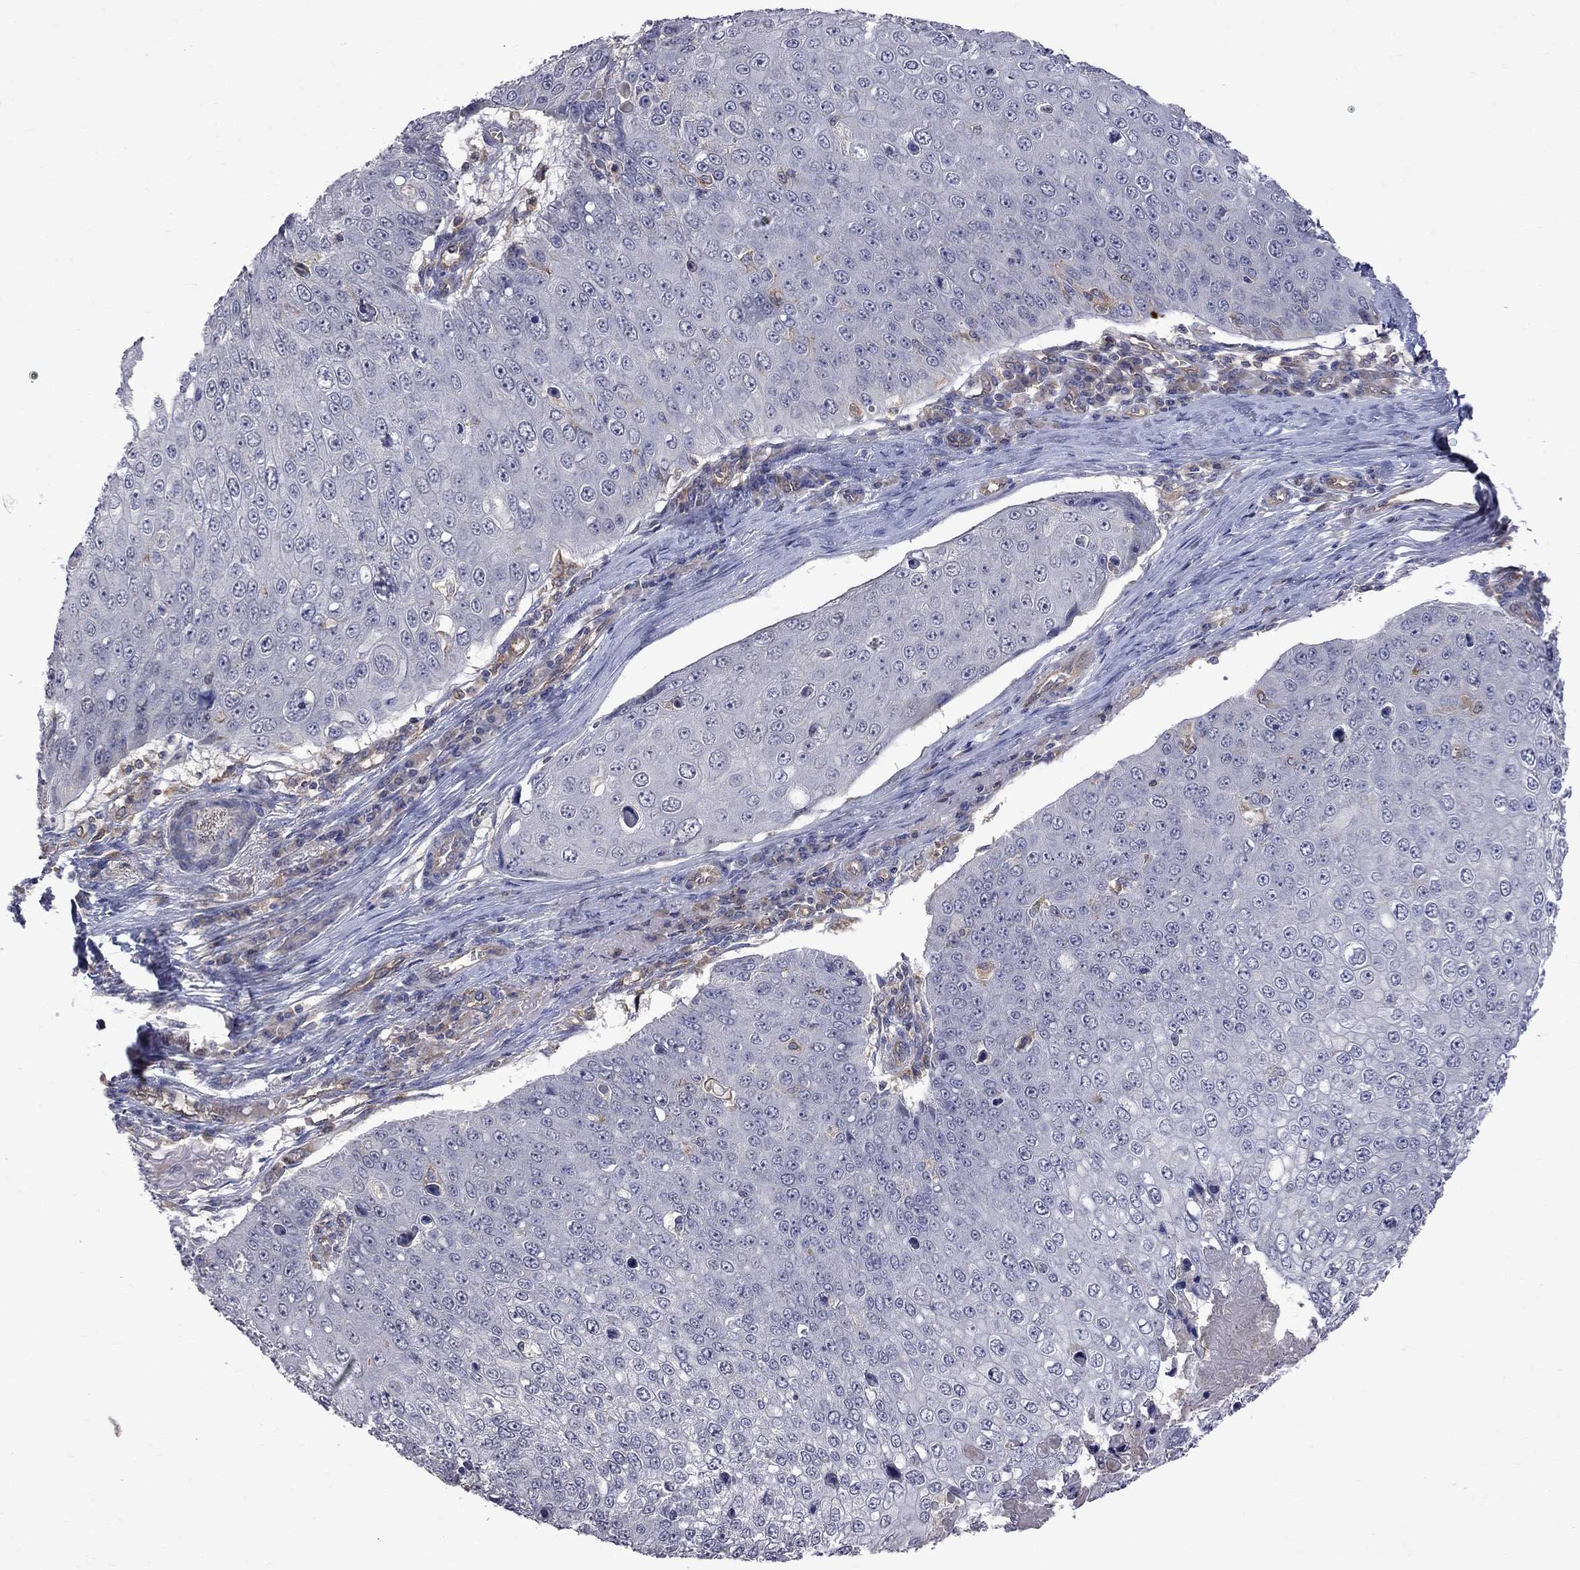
{"staining": {"intensity": "negative", "quantity": "none", "location": "none"}, "tissue": "skin cancer", "cell_type": "Tumor cells", "image_type": "cancer", "snomed": [{"axis": "morphology", "description": "Squamous cell carcinoma, NOS"}, {"axis": "topography", "description": "Skin"}], "caption": "The IHC micrograph has no significant staining in tumor cells of skin cancer (squamous cell carcinoma) tissue.", "gene": "ABI3", "patient": {"sex": "male", "age": 71}}